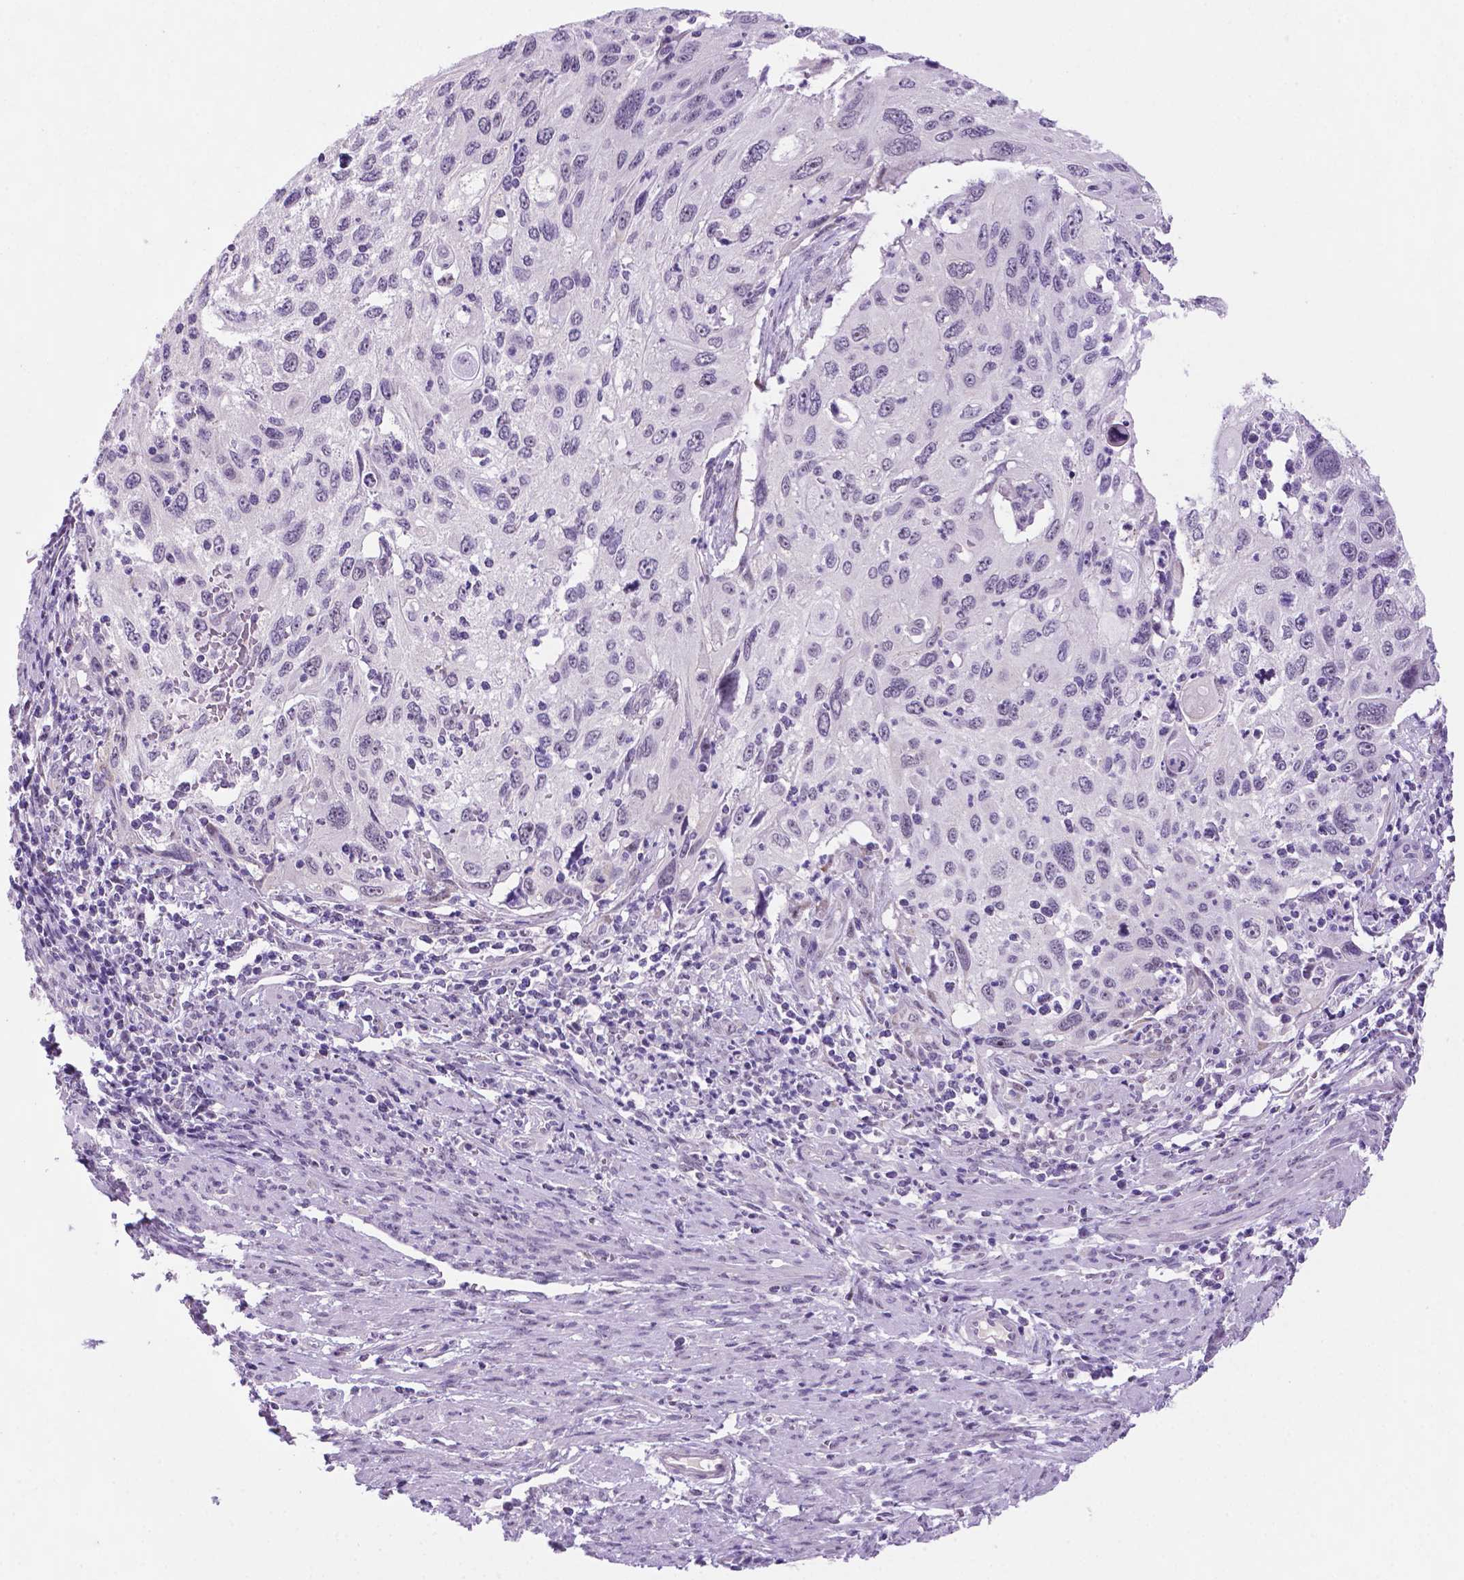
{"staining": {"intensity": "negative", "quantity": "none", "location": "none"}, "tissue": "cervical cancer", "cell_type": "Tumor cells", "image_type": "cancer", "snomed": [{"axis": "morphology", "description": "Squamous cell carcinoma, NOS"}, {"axis": "topography", "description": "Cervix"}], "caption": "There is no significant positivity in tumor cells of cervical cancer.", "gene": "C18orf21", "patient": {"sex": "female", "age": 70}}